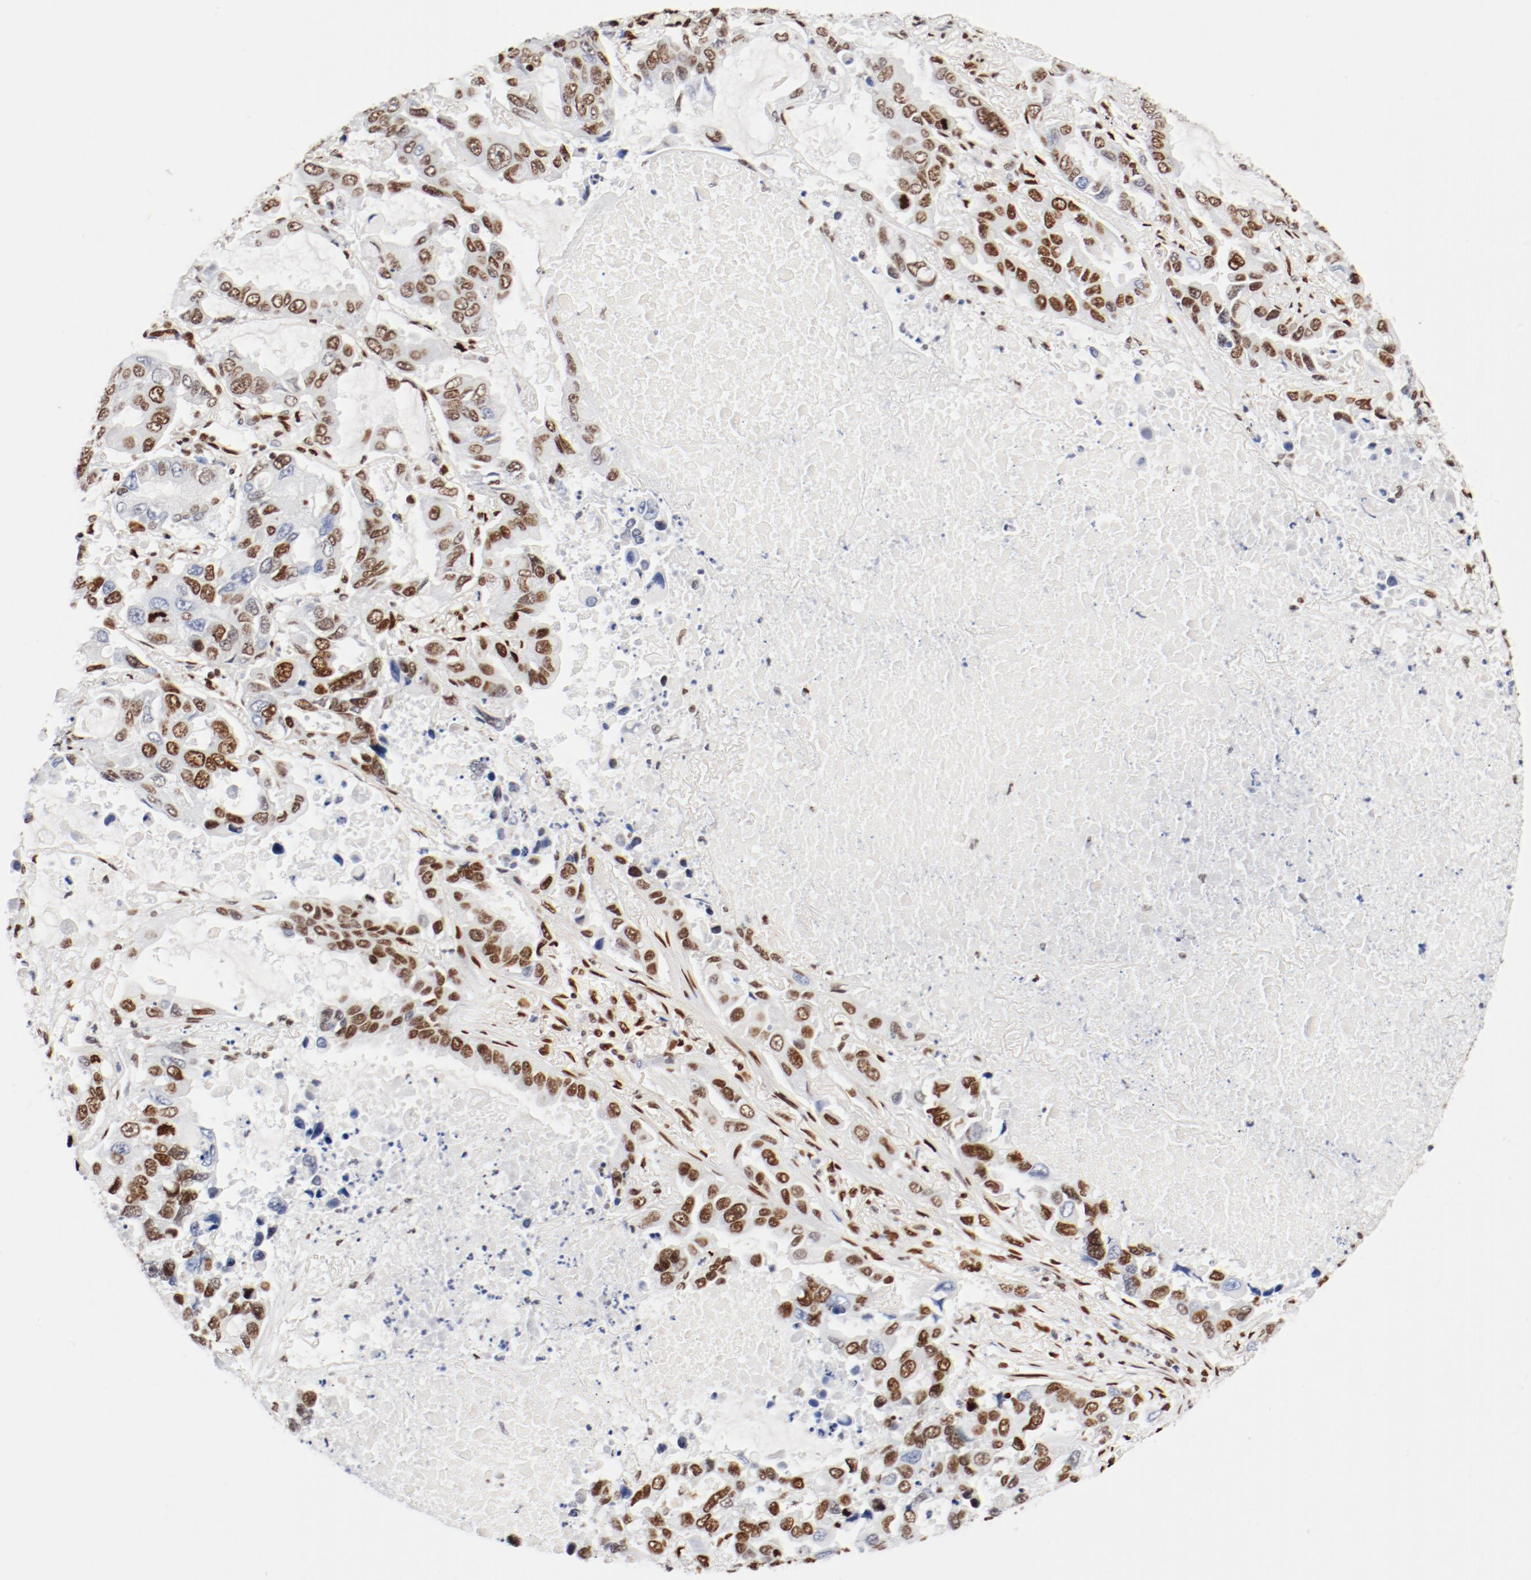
{"staining": {"intensity": "moderate", "quantity": ">75%", "location": "nuclear"}, "tissue": "lung cancer", "cell_type": "Tumor cells", "image_type": "cancer", "snomed": [{"axis": "morphology", "description": "Adenocarcinoma, NOS"}, {"axis": "topography", "description": "Lung"}], "caption": "Immunohistochemical staining of human adenocarcinoma (lung) reveals medium levels of moderate nuclear protein expression in approximately >75% of tumor cells.", "gene": "CTBP1", "patient": {"sex": "male", "age": 64}}